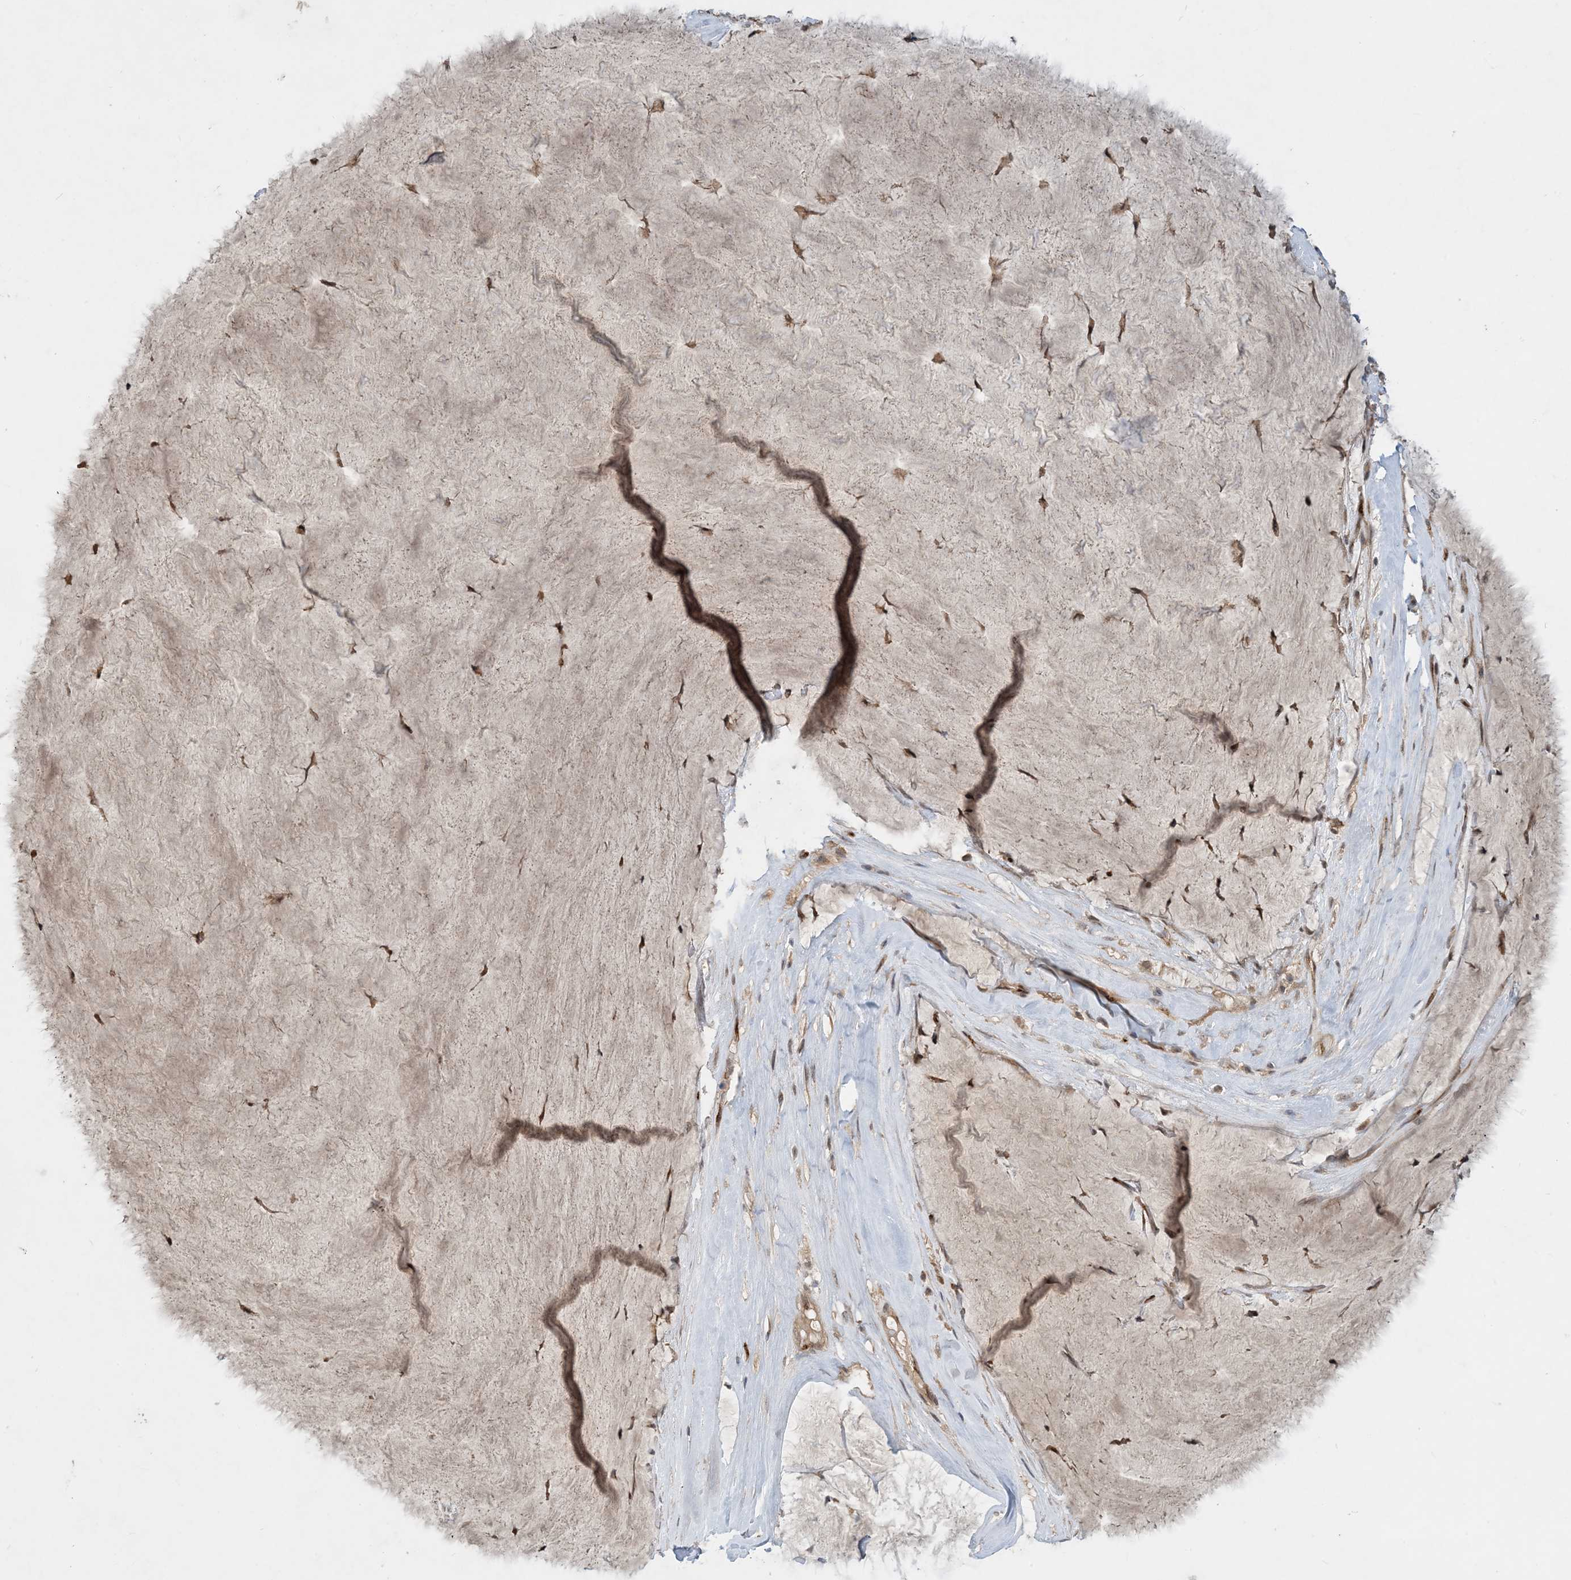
{"staining": {"intensity": "moderate", "quantity": ">75%", "location": "cytoplasmic/membranous"}, "tissue": "ovarian cancer", "cell_type": "Tumor cells", "image_type": "cancer", "snomed": [{"axis": "morphology", "description": "Cystadenocarcinoma, mucinous, NOS"}, {"axis": "topography", "description": "Ovary"}], "caption": "Brown immunohistochemical staining in human mucinous cystadenocarcinoma (ovarian) demonstrates moderate cytoplasmic/membranous expression in approximately >75% of tumor cells.", "gene": "TINAG", "patient": {"sex": "female", "age": 61}}